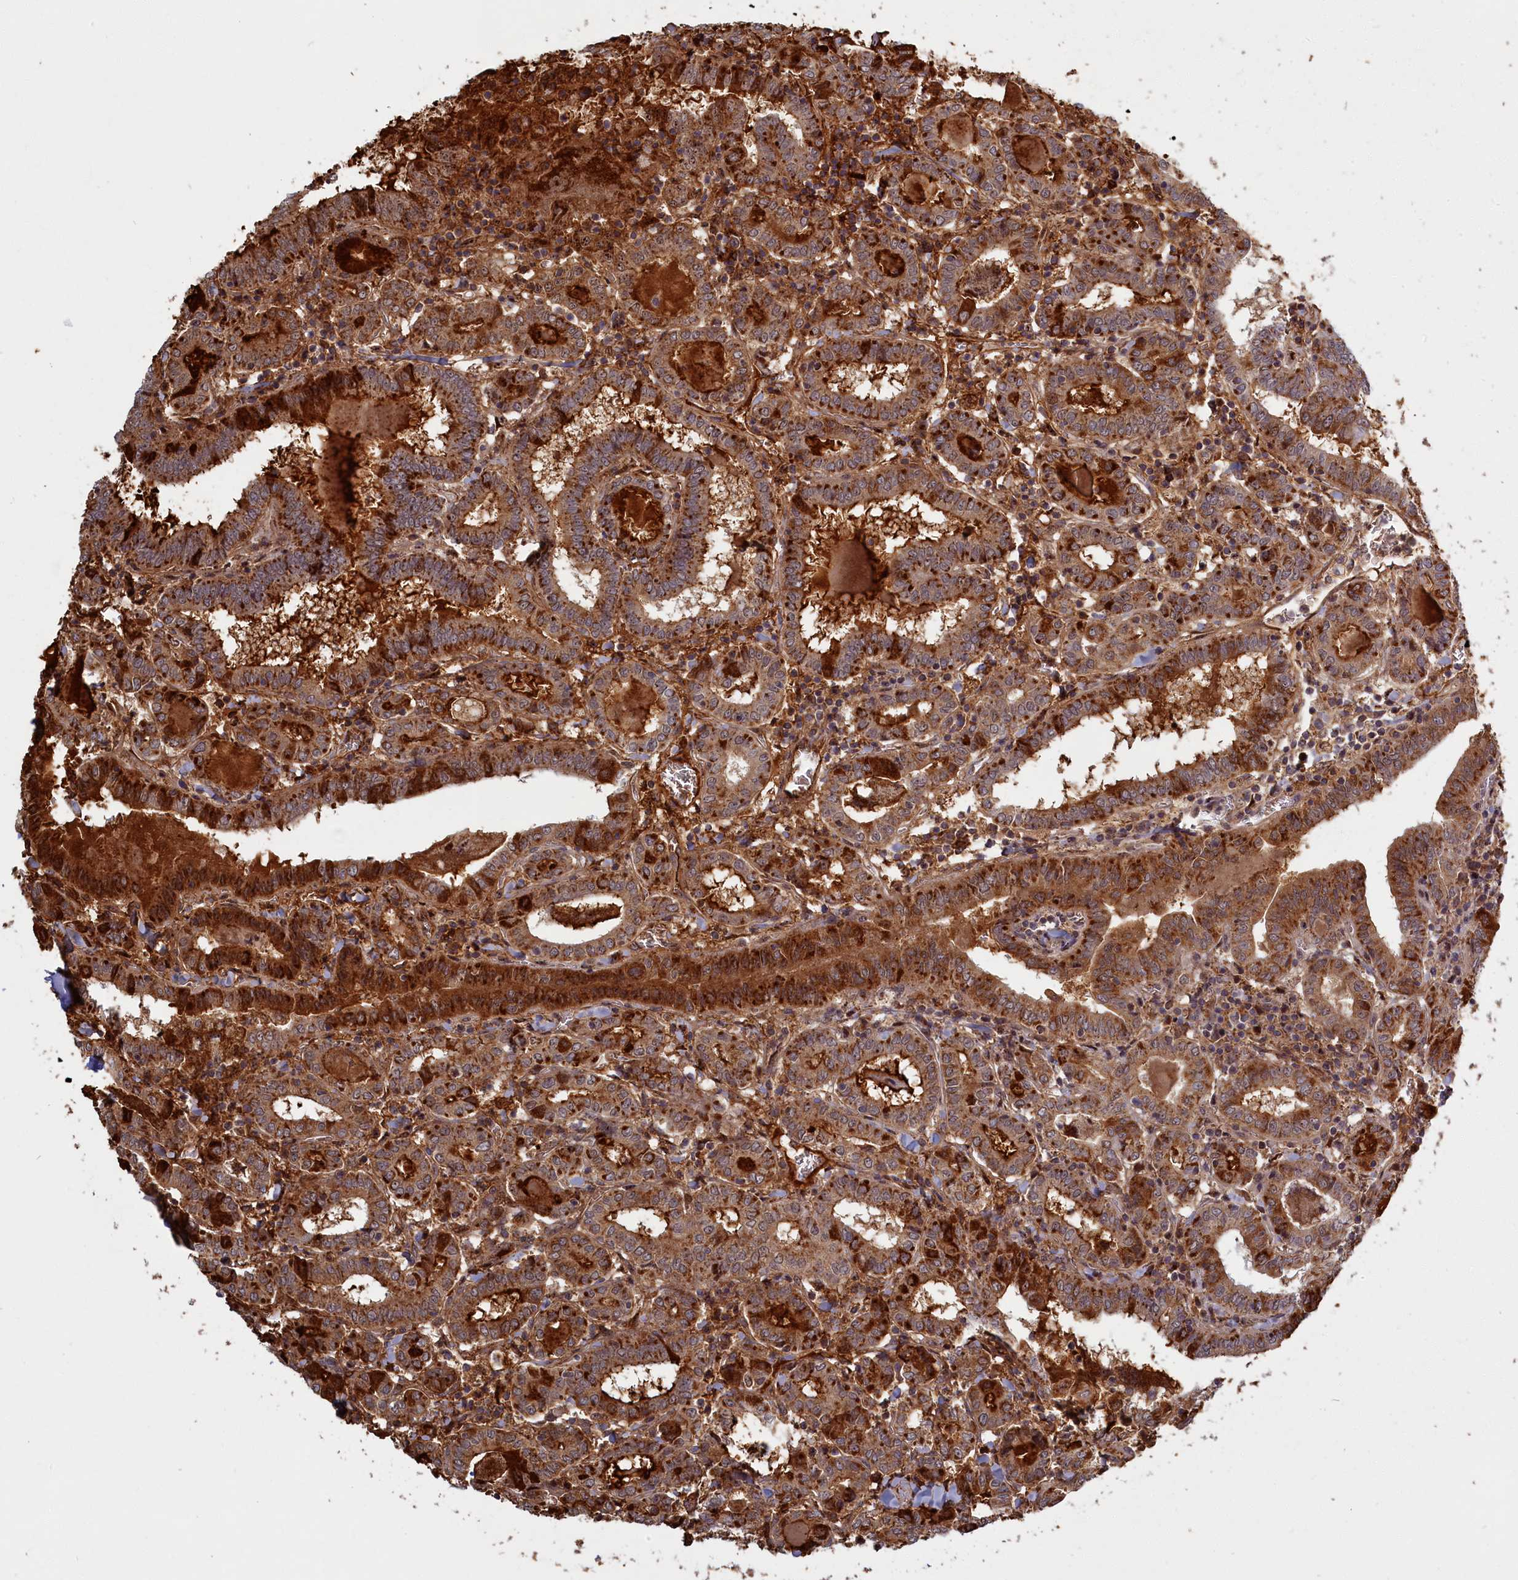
{"staining": {"intensity": "strong", "quantity": ">75%", "location": "cytoplasmic/membranous"}, "tissue": "thyroid cancer", "cell_type": "Tumor cells", "image_type": "cancer", "snomed": [{"axis": "morphology", "description": "Papillary adenocarcinoma, NOS"}, {"axis": "topography", "description": "Thyroid gland"}], "caption": "Protein expression analysis of human thyroid cancer reveals strong cytoplasmic/membranous positivity in approximately >75% of tumor cells.", "gene": "PLA2G10", "patient": {"sex": "female", "age": 72}}